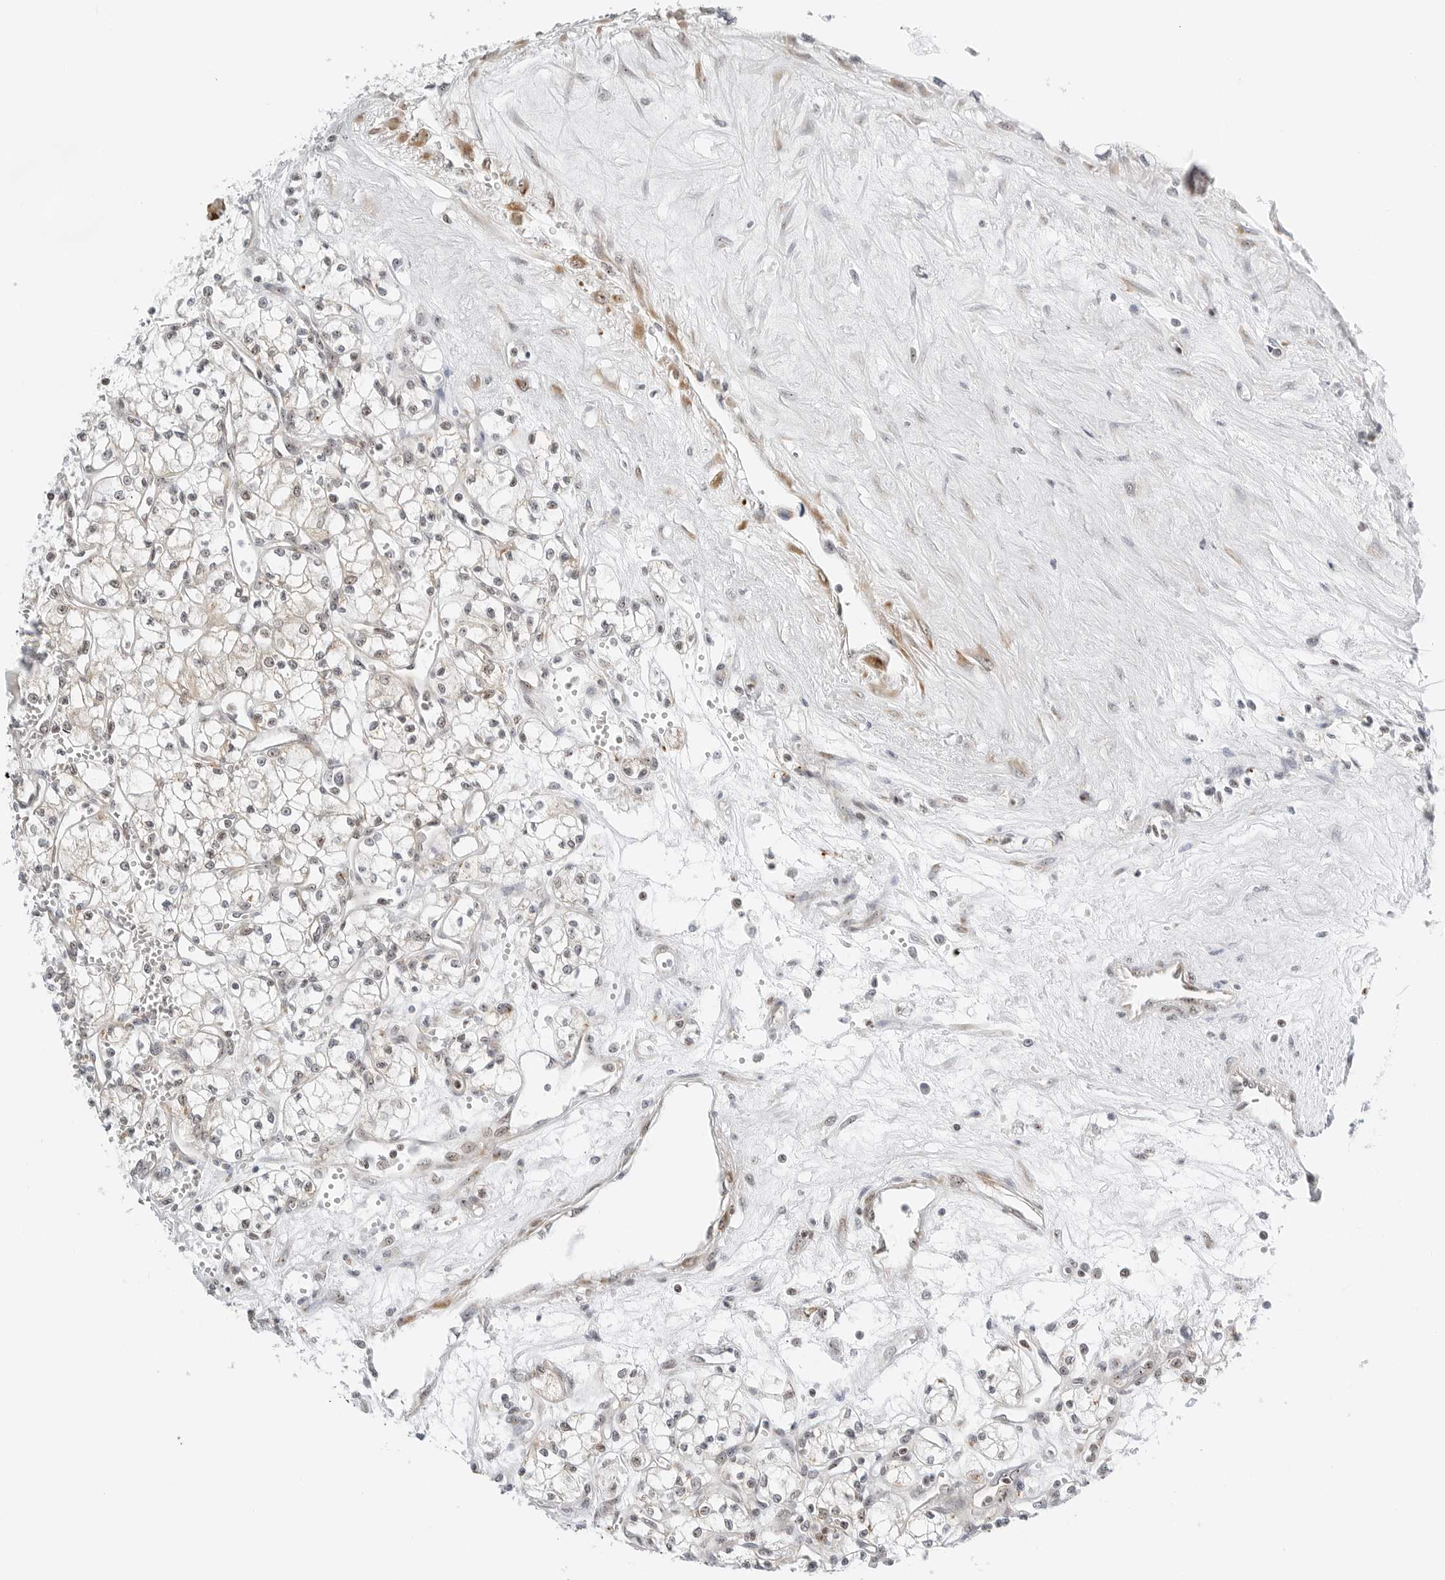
{"staining": {"intensity": "weak", "quantity": "<25%", "location": "nuclear"}, "tissue": "renal cancer", "cell_type": "Tumor cells", "image_type": "cancer", "snomed": [{"axis": "morphology", "description": "Adenocarcinoma, NOS"}, {"axis": "topography", "description": "Kidney"}], "caption": "There is no significant positivity in tumor cells of renal cancer.", "gene": "RIMKLA", "patient": {"sex": "male", "age": 59}}